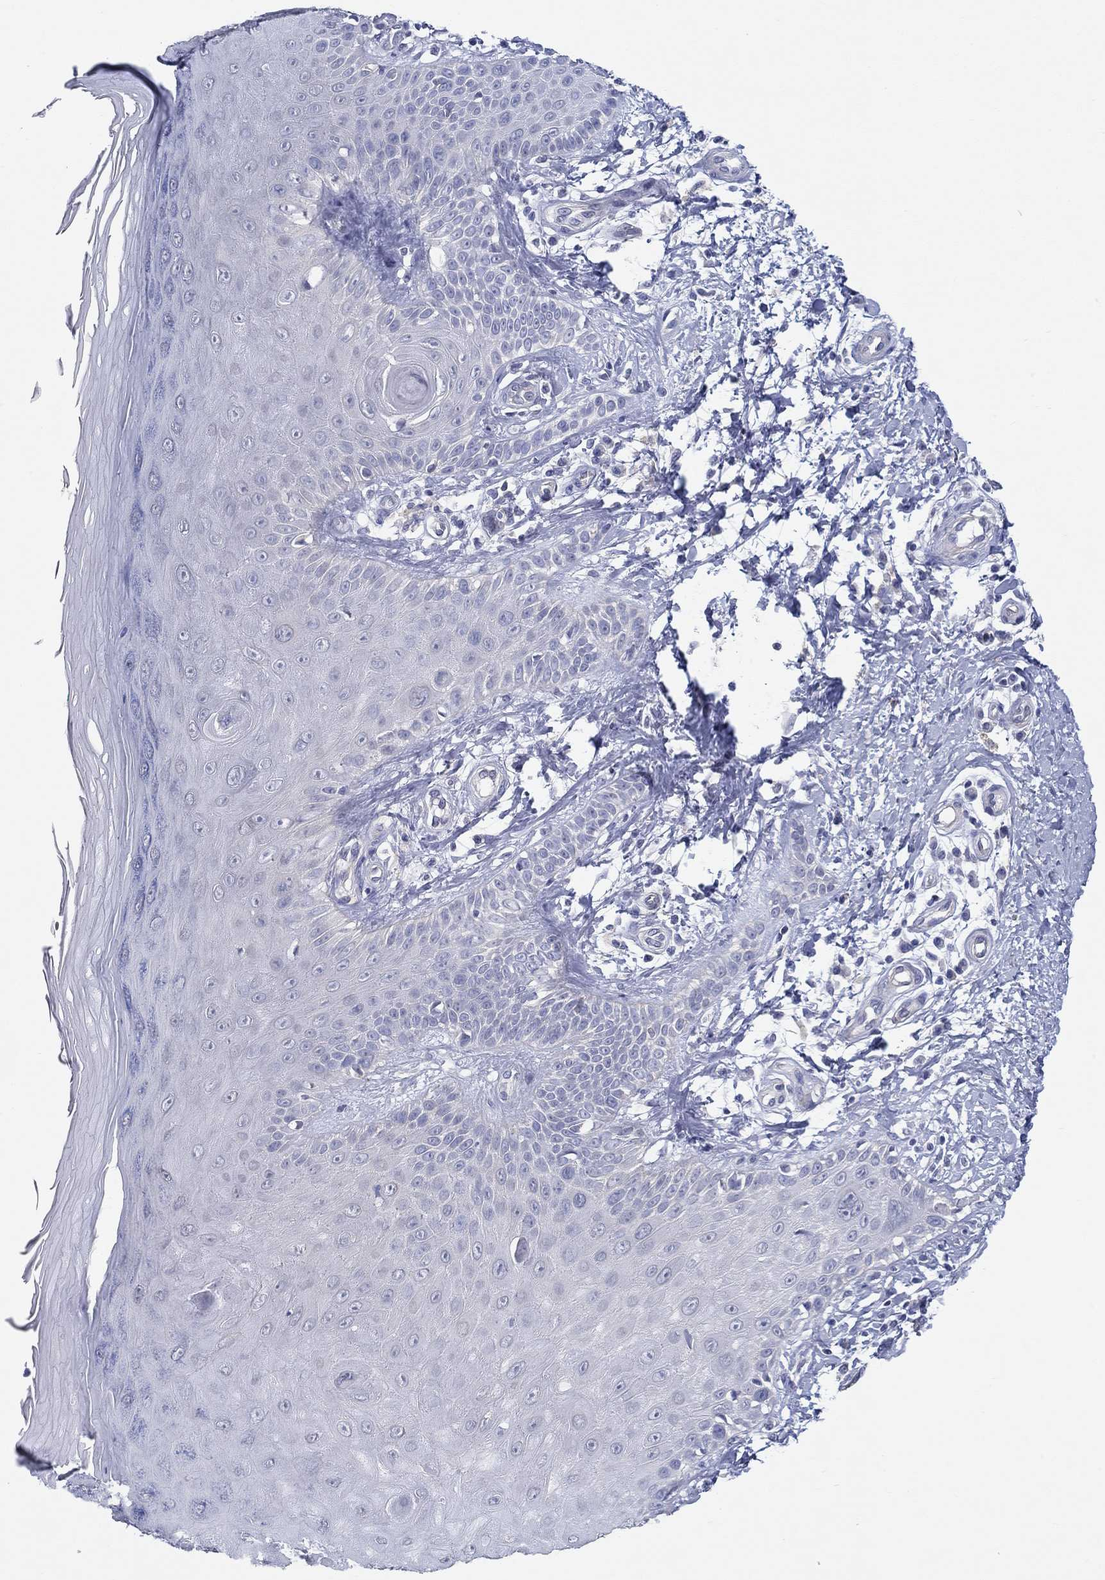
{"staining": {"intensity": "negative", "quantity": "none", "location": "none"}, "tissue": "skin", "cell_type": "Fibroblasts", "image_type": "normal", "snomed": [{"axis": "morphology", "description": "Normal tissue, NOS"}, {"axis": "morphology", "description": "Inflammation, NOS"}, {"axis": "morphology", "description": "Fibrosis, NOS"}, {"axis": "topography", "description": "Skin"}], "caption": "Fibroblasts are negative for protein expression in benign human skin.", "gene": "ERMP1", "patient": {"sex": "male", "age": 71}}